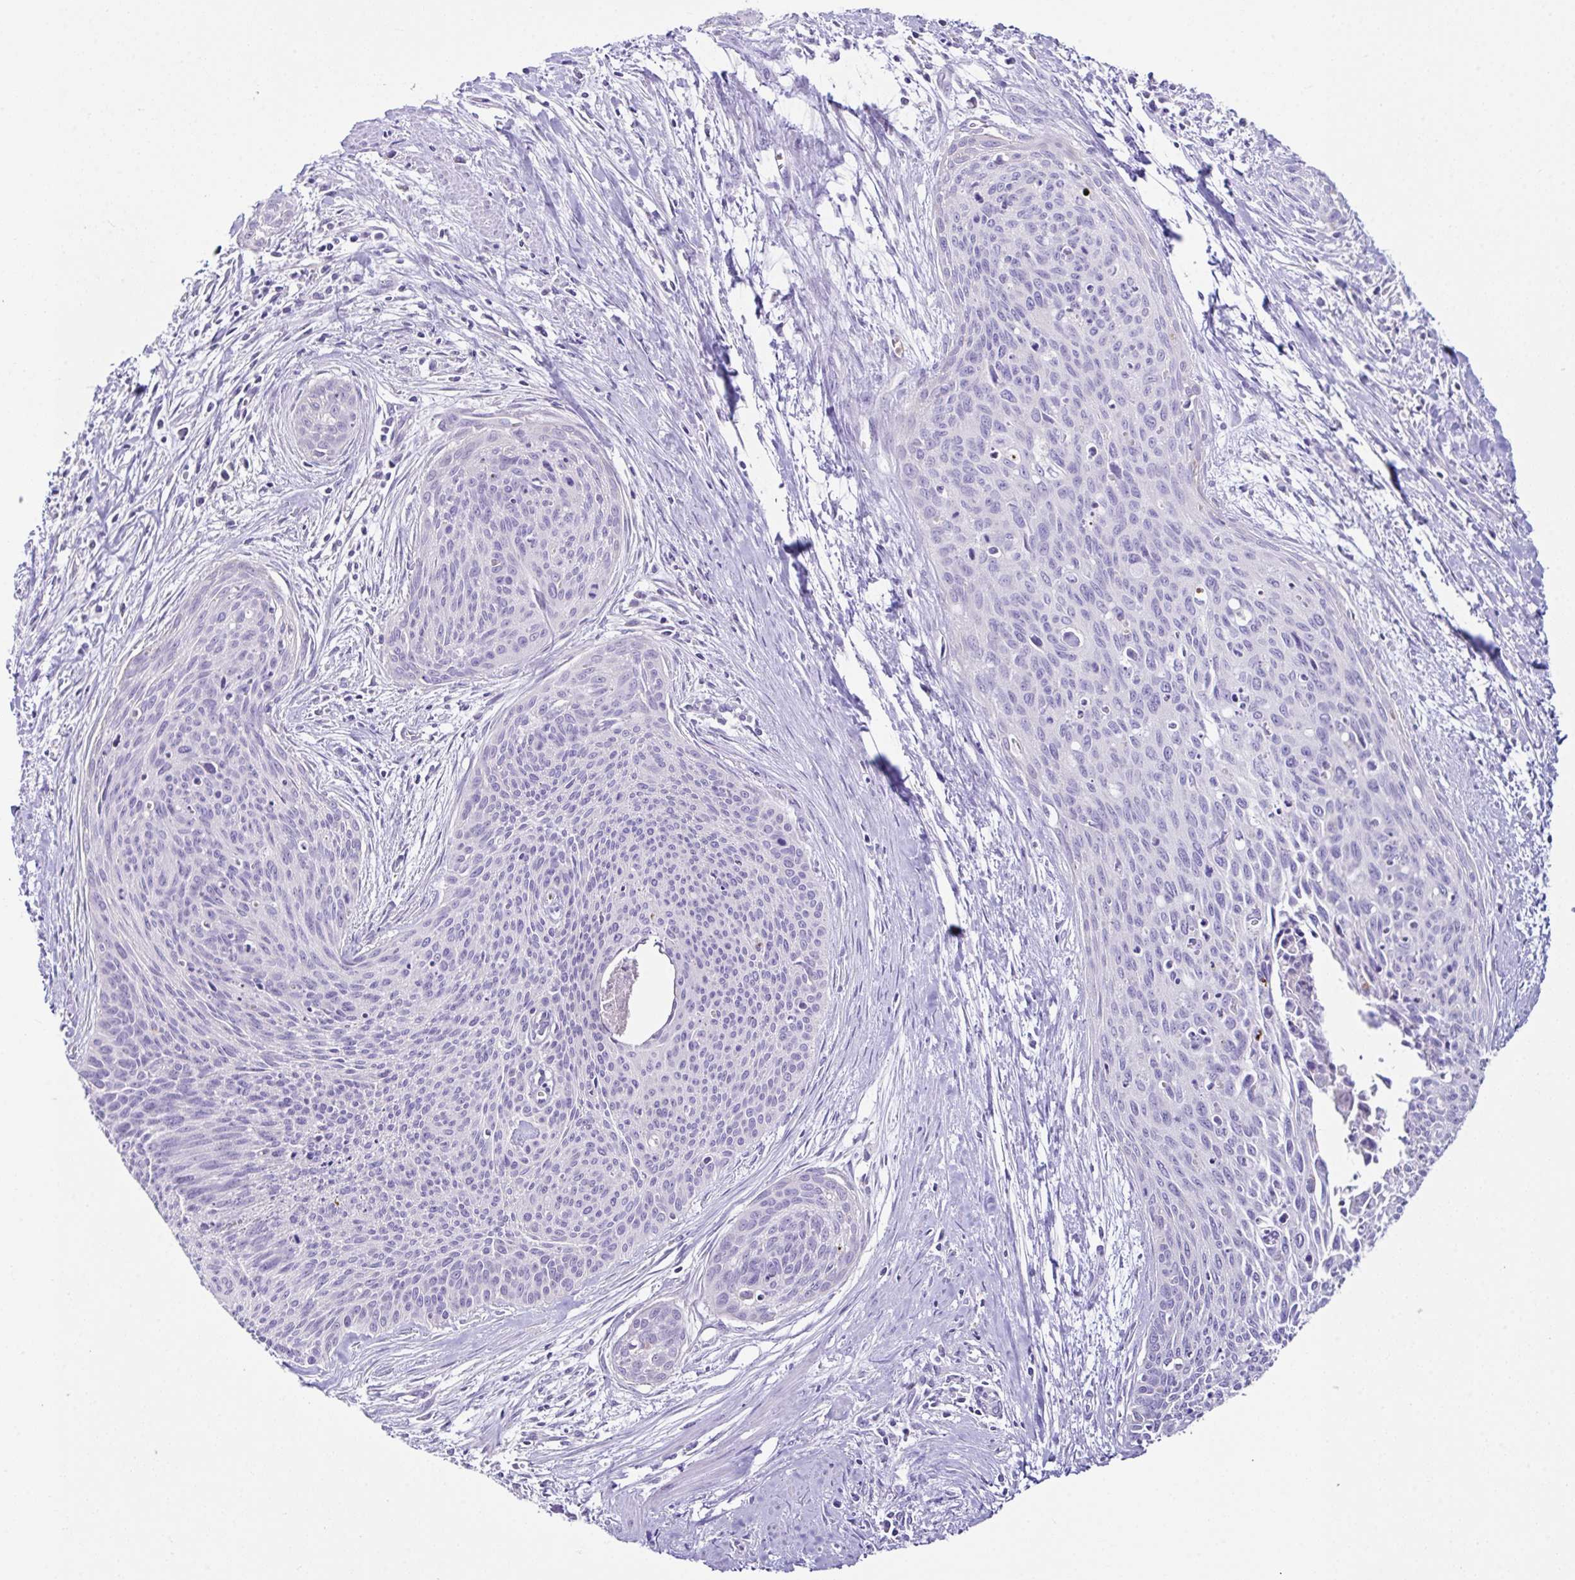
{"staining": {"intensity": "negative", "quantity": "none", "location": "none"}, "tissue": "cervical cancer", "cell_type": "Tumor cells", "image_type": "cancer", "snomed": [{"axis": "morphology", "description": "Squamous cell carcinoma, NOS"}, {"axis": "topography", "description": "Cervix"}], "caption": "High power microscopy micrograph of an immunohistochemistry photomicrograph of cervical cancer (squamous cell carcinoma), revealing no significant expression in tumor cells.", "gene": "D2HGDH", "patient": {"sex": "female", "age": 55}}